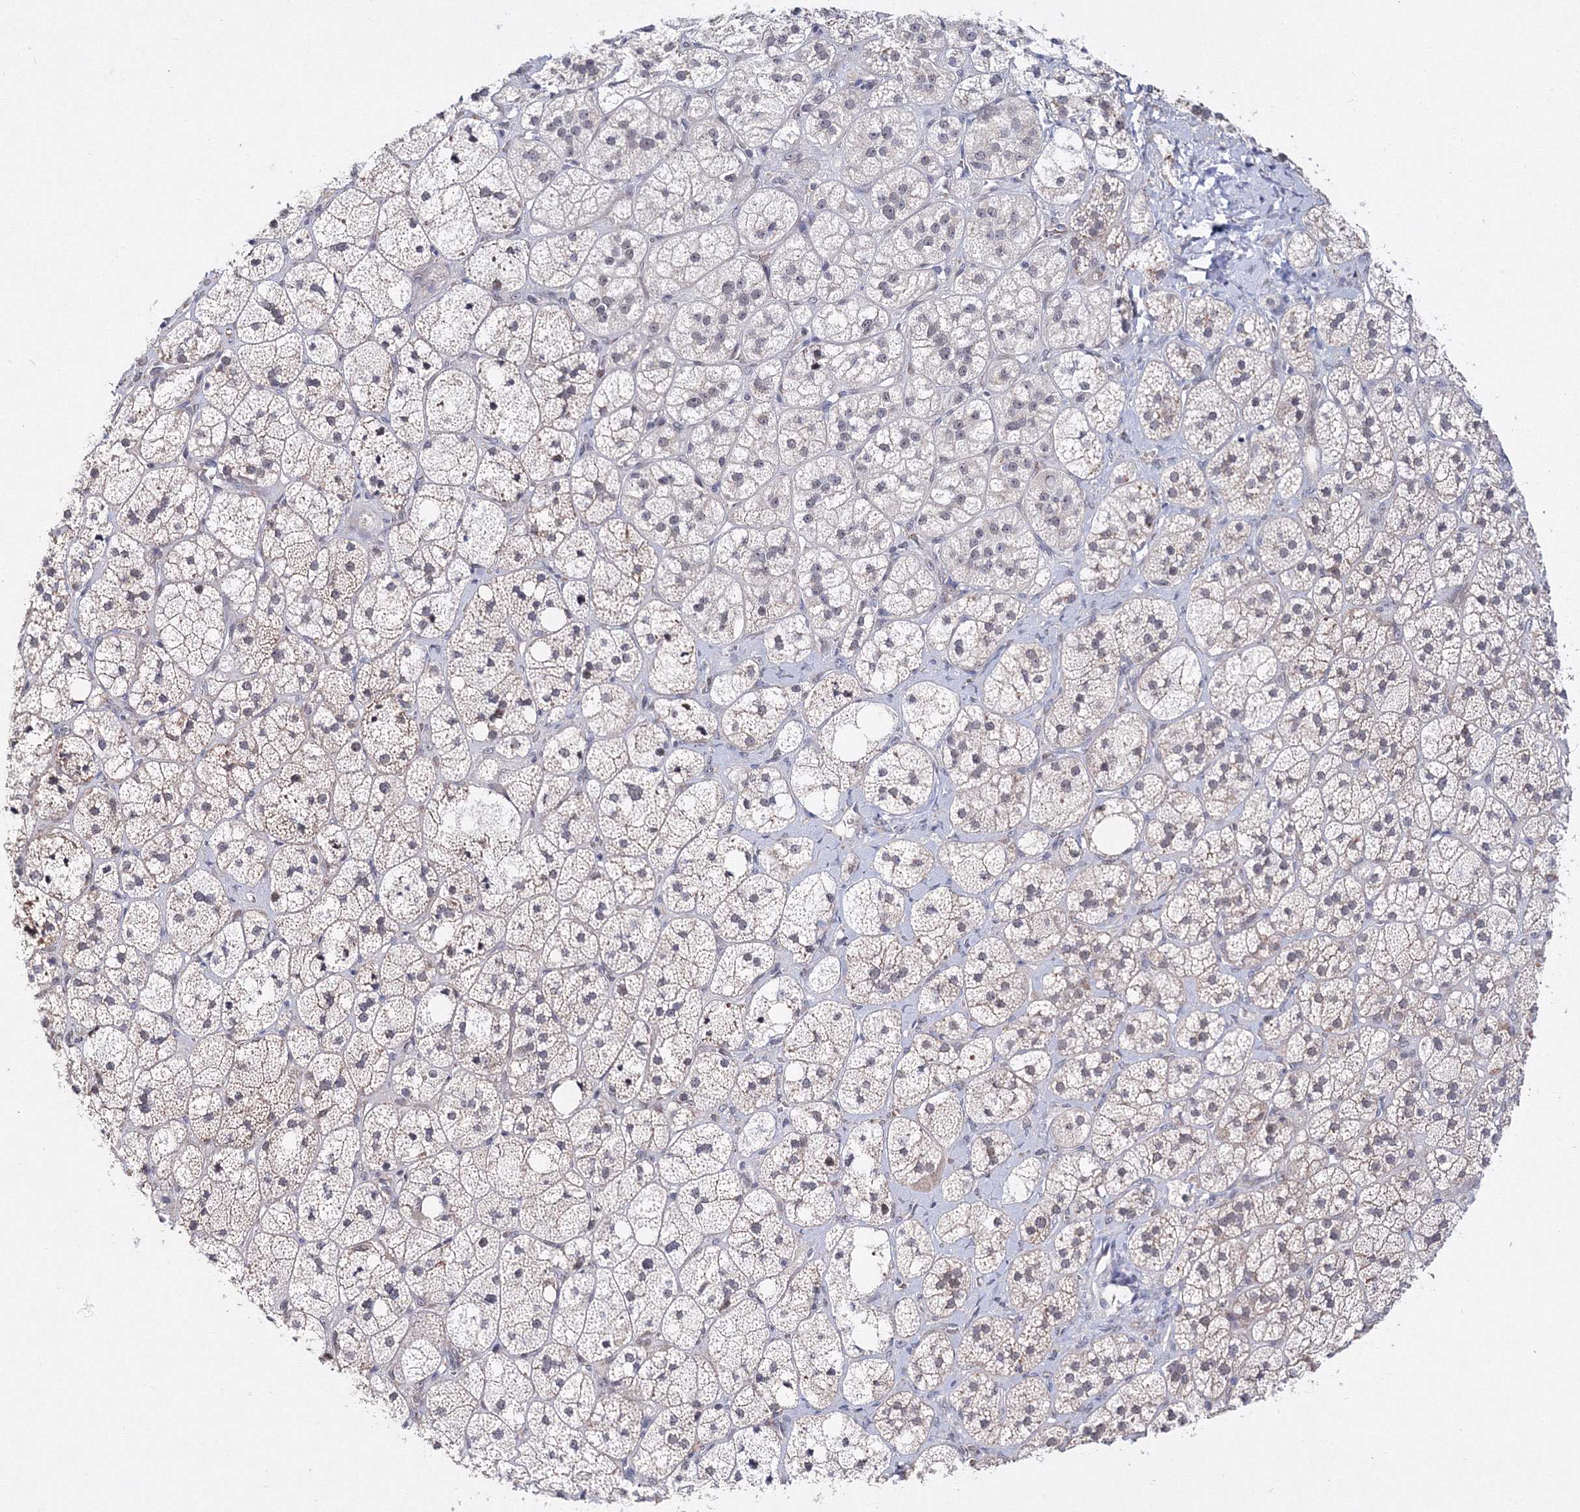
{"staining": {"intensity": "moderate", "quantity": "<25%", "location": "cytoplasmic/membranous,nuclear"}, "tissue": "adrenal gland", "cell_type": "Glandular cells", "image_type": "normal", "snomed": [{"axis": "morphology", "description": "Normal tissue, NOS"}, {"axis": "topography", "description": "Adrenal gland"}], "caption": "This photomicrograph shows immunohistochemistry (IHC) staining of benign human adrenal gland, with low moderate cytoplasmic/membranous,nuclear positivity in about <25% of glandular cells.", "gene": "C11orf52", "patient": {"sex": "male", "age": 61}}